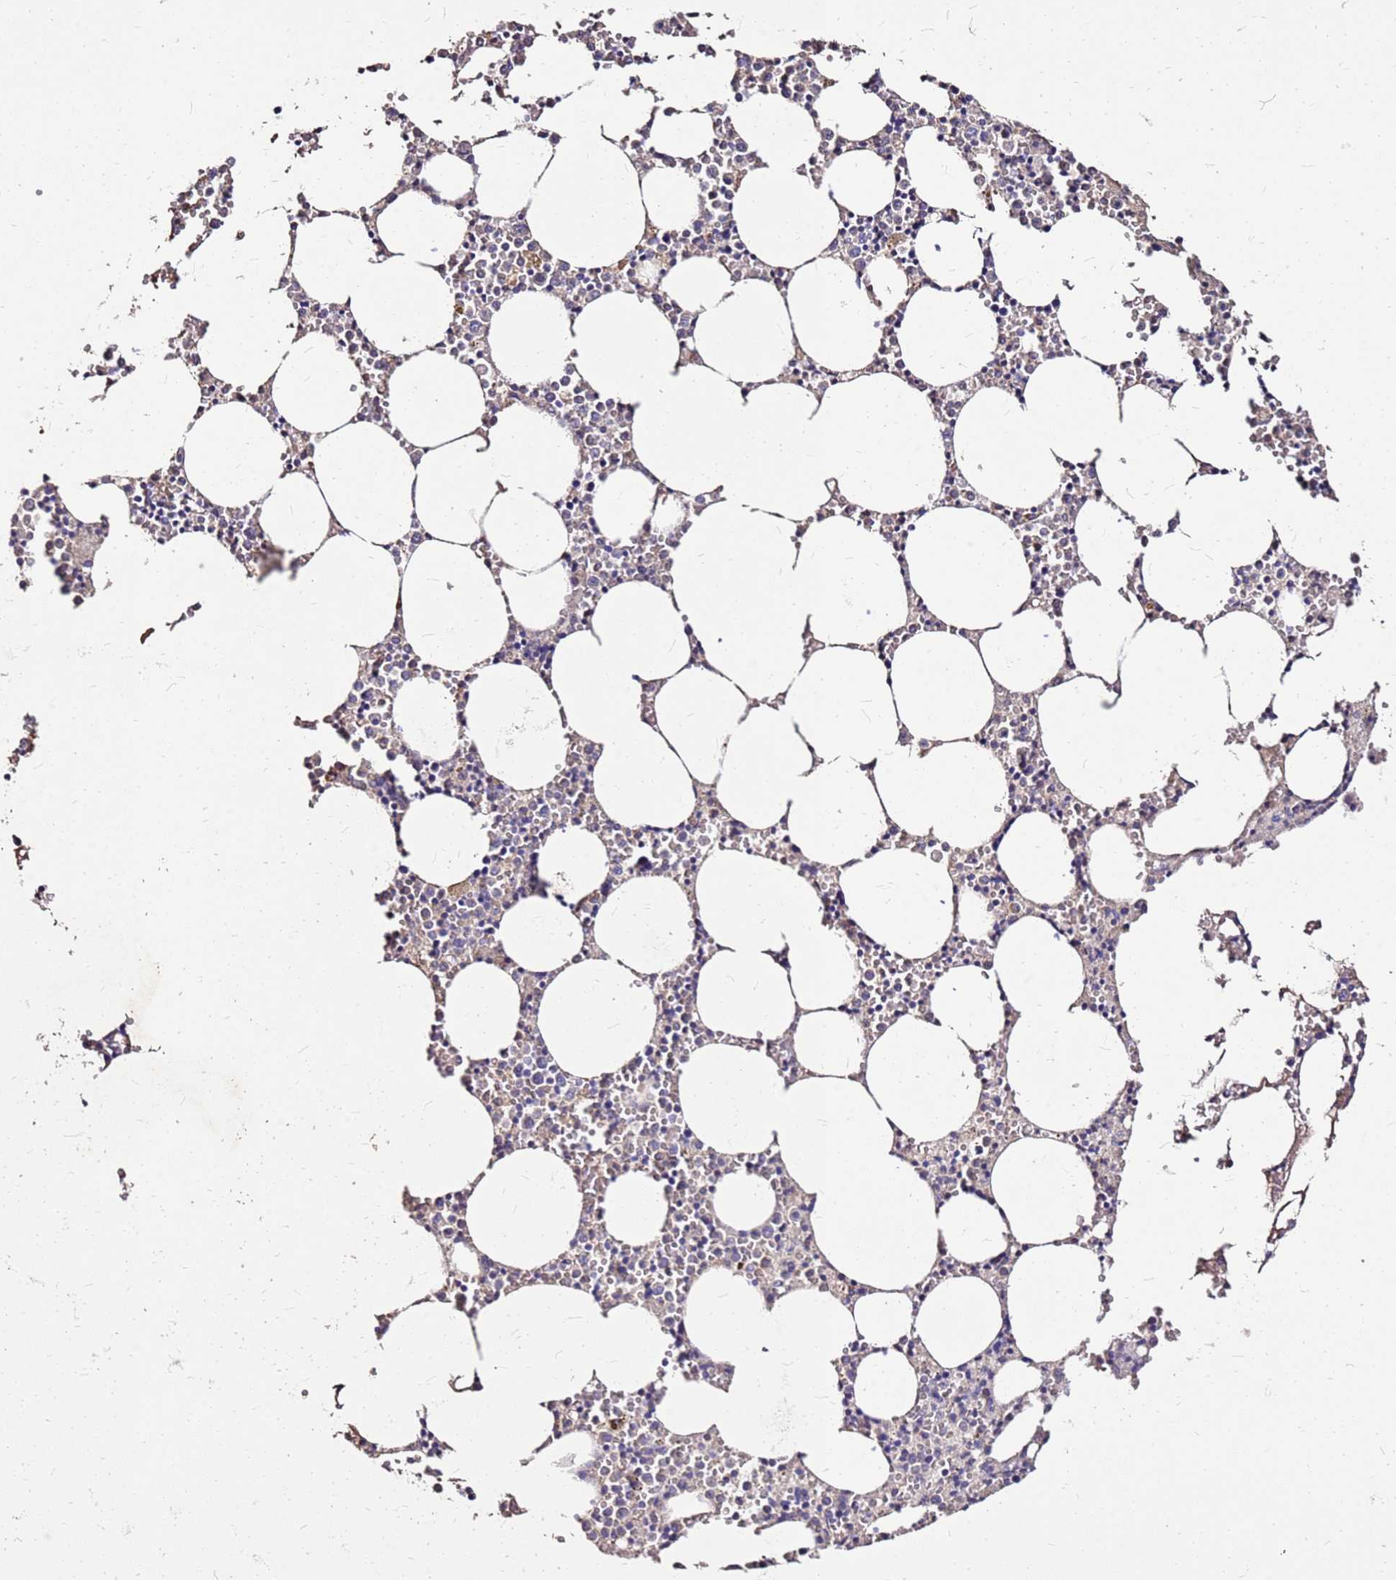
{"staining": {"intensity": "moderate", "quantity": "<25%", "location": "cytoplasmic/membranous"}, "tissue": "bone marrow", "cell_type": "Hematopoietic cells", "image_type": "normal", "snomed": [{"axis": "morphology", "description": "Normal tissue, NOS"}, {"axis": "topography", "description": "Bone marrow"}], "caption": "About <25% of hematopoietic cells in unremarkable human bone marrow reveal moderate cytoplasmic/membranous protein expression as visualized by brown immunohistochemical staining.", "gene": "EXD3", "patient": {"sex": "female", "age": 64}}